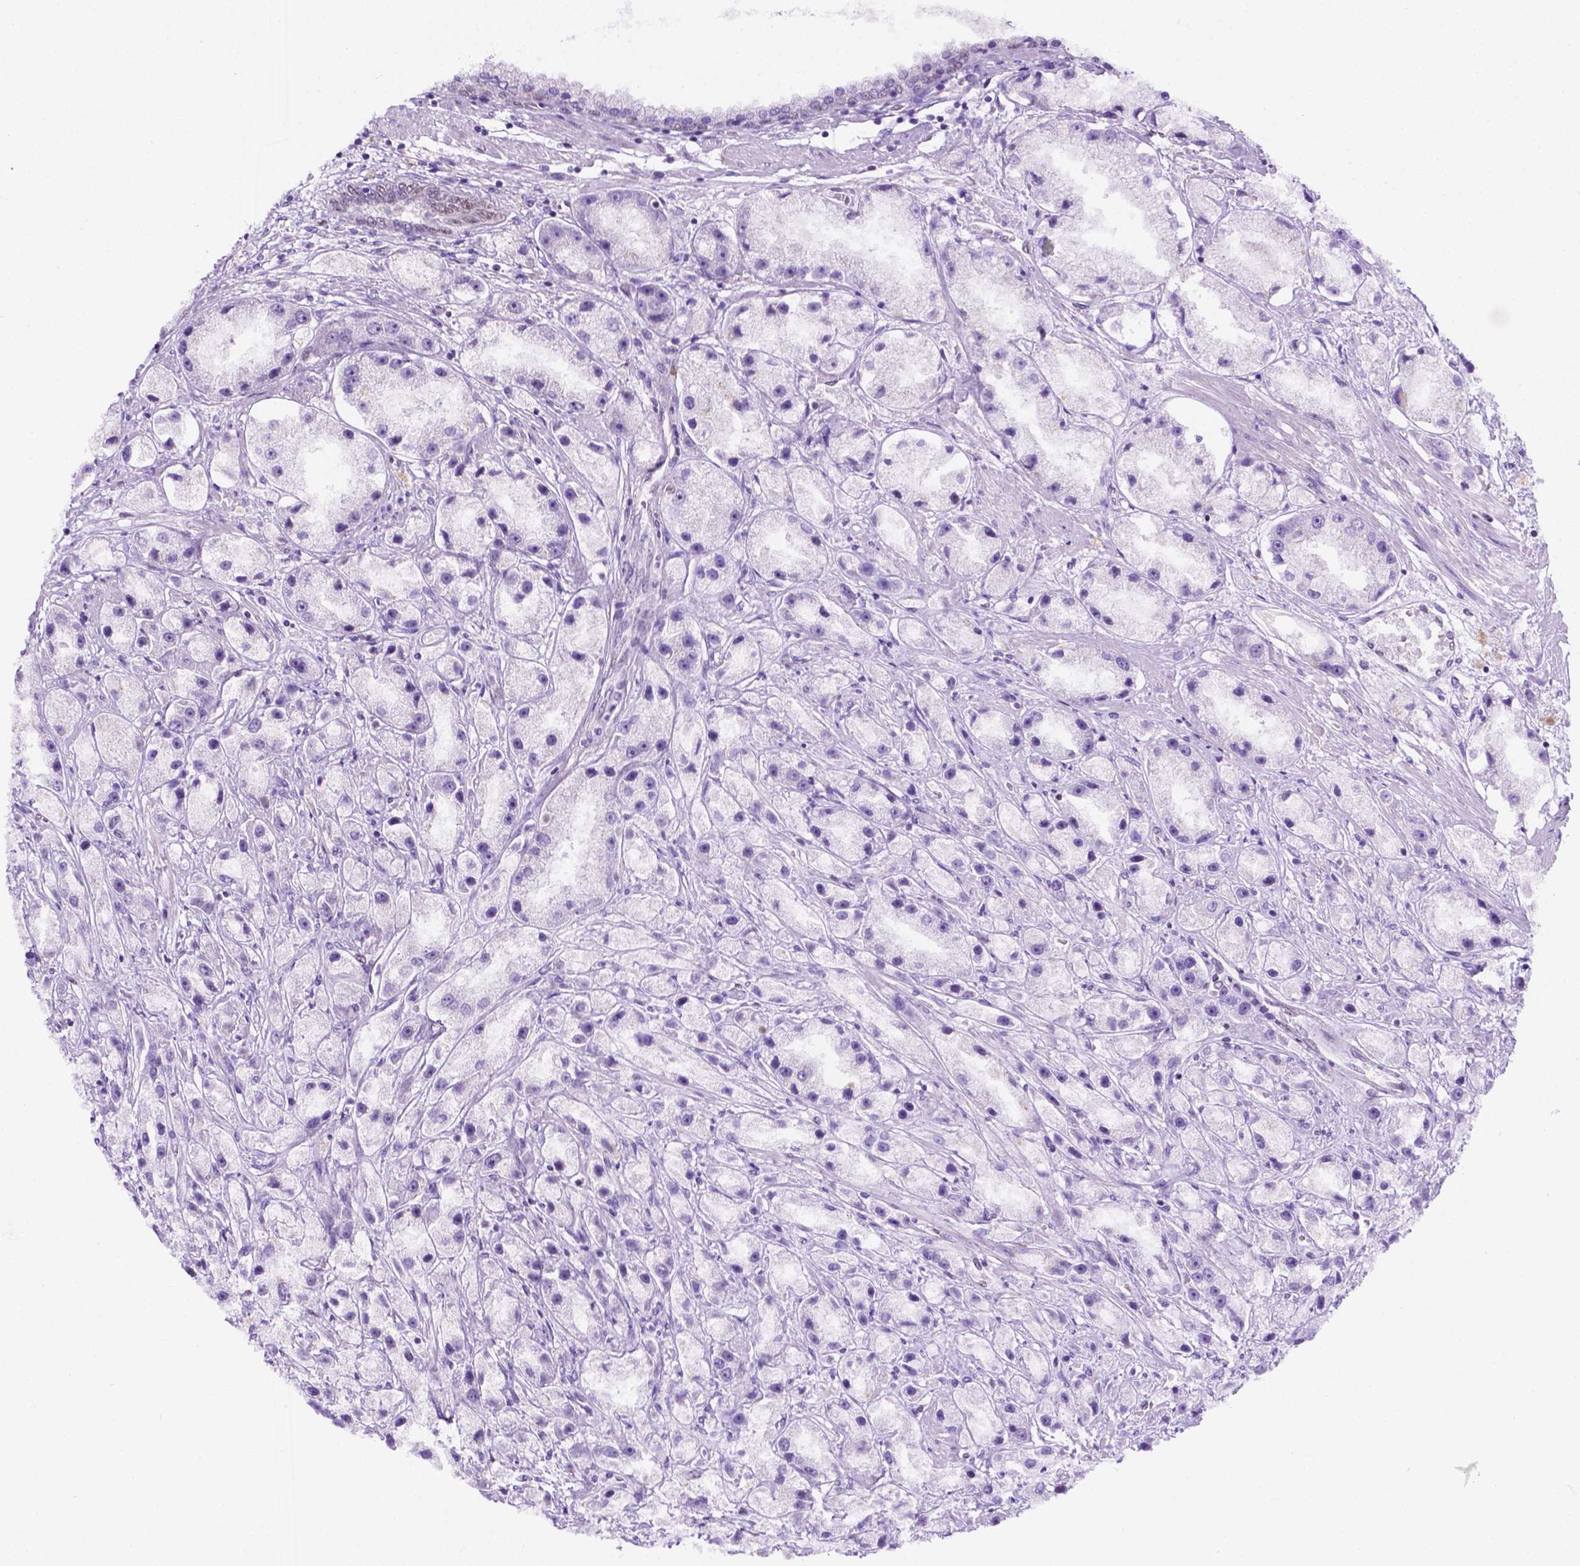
{"staining": {"intensity": "negative", "quantity": "none", "location": "none"}, "tissue": "prostate cancer", "cell_type": "Tumor cells", "image_type": "cancer", "snomed": [{"axis": "morphology", "description": "Adenocarcinoma, High grade"}, {"axis": "topography", "description": "Prostate"}], "caption": "Tumor cells are negative for brown protein staining in adenocarcinoma (high-grade) (prostate). Nuclei are stained in blue.", "gene": "ERF", "patient": {"sex": "male", "age": 67}}